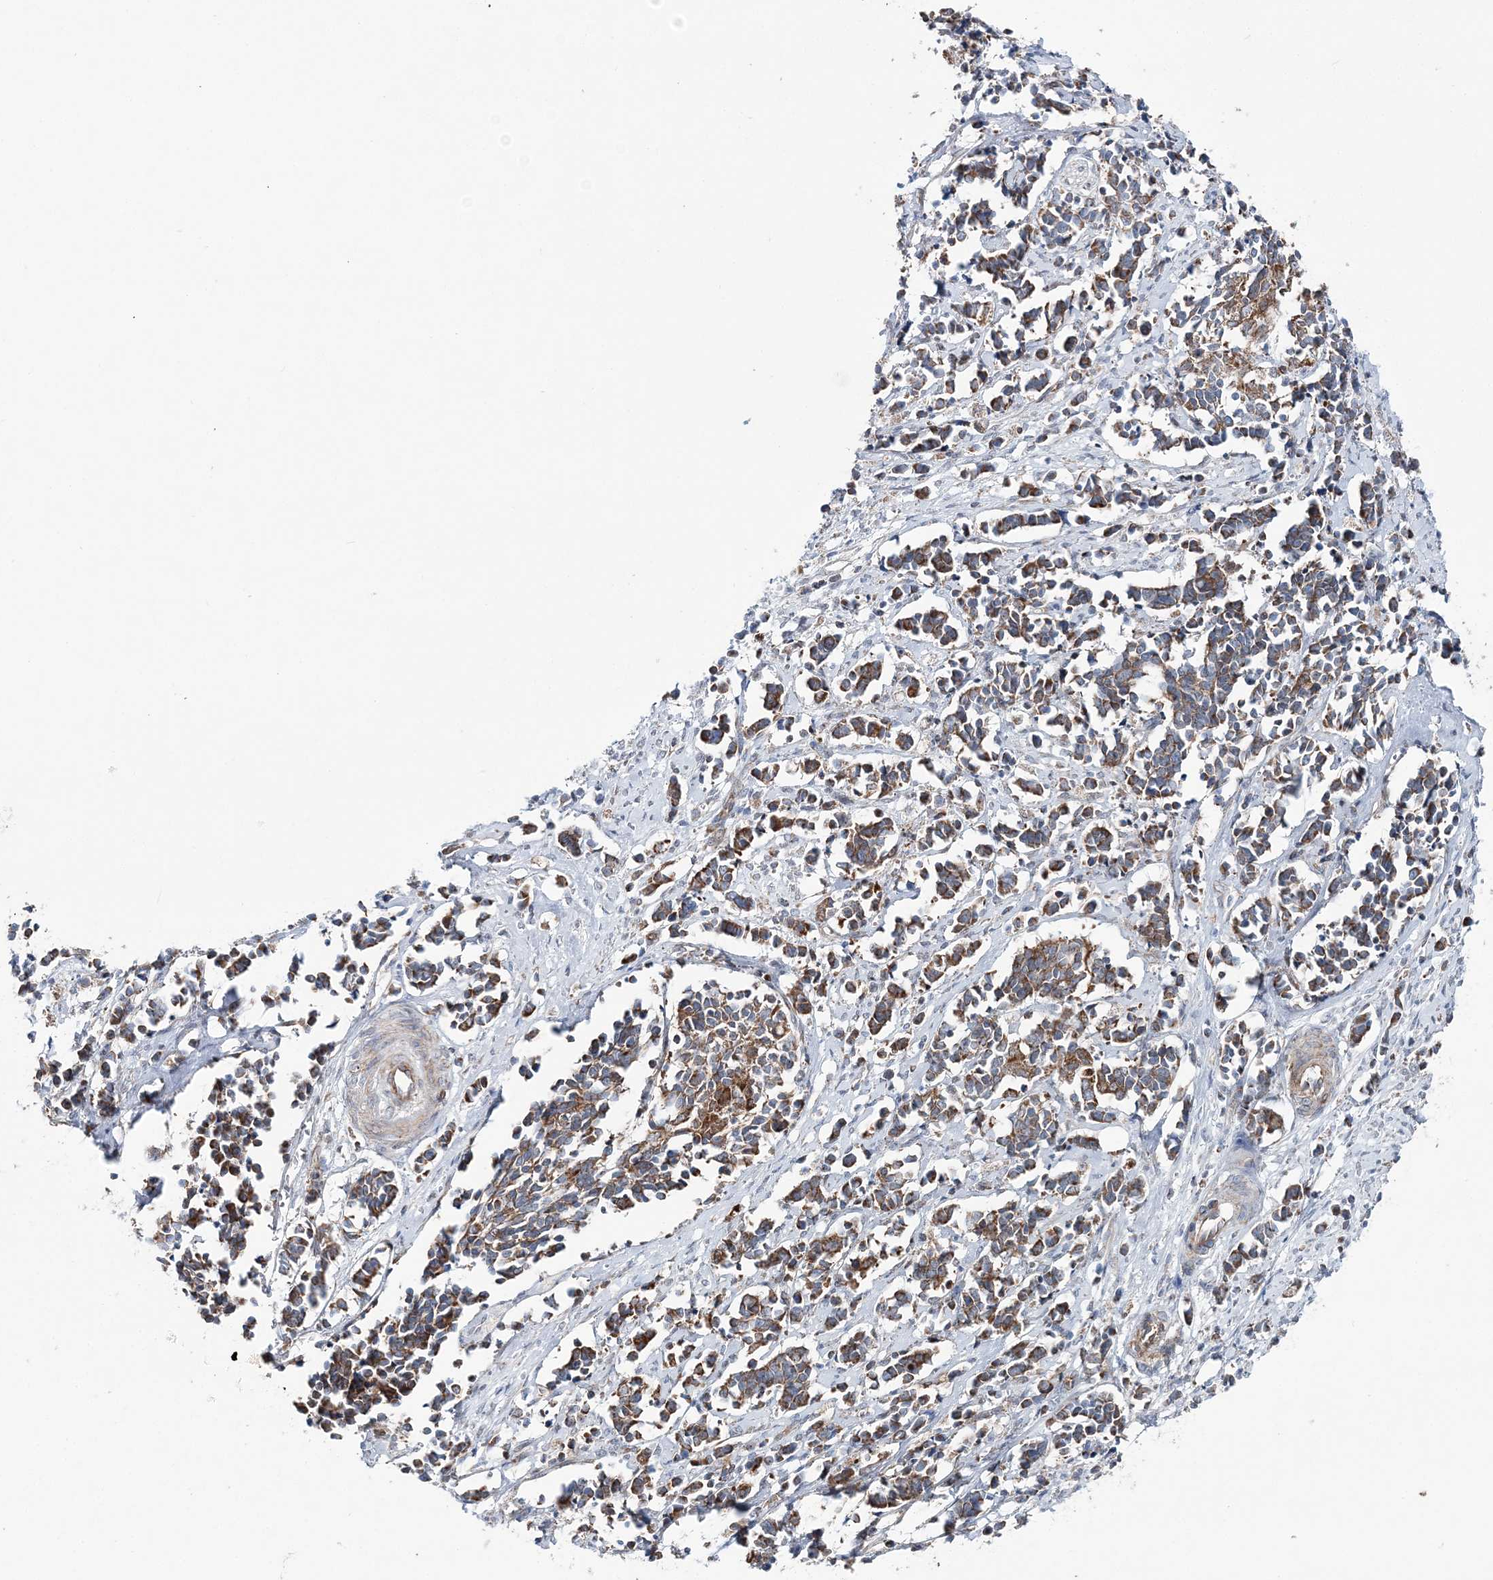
{"staining": {"intensity": "moderate", "quantity": ">75%", "location": "cytoplasmic/membranous"}, "tissue": "cervical cancer", "cell_type": "Tumor cells", "image_type": "cancer", "snomed": [{"axis": "morphology", "description": "Normal tissue, NOS"}, {"axis": "morphology", "description": "Squamous cell carcinoma, NOS"}, {"axis": "topography", "description": "Cervix"}], "caption": "An image showing moderate cytoplasmic/membranous positivity in about >75% of tumor cells in cervical squamous cell carcinoma, as visualized by brown immunohistochemical staining.", "gene": "OPA1", "patient": {"sex": "female", "age": 35}}